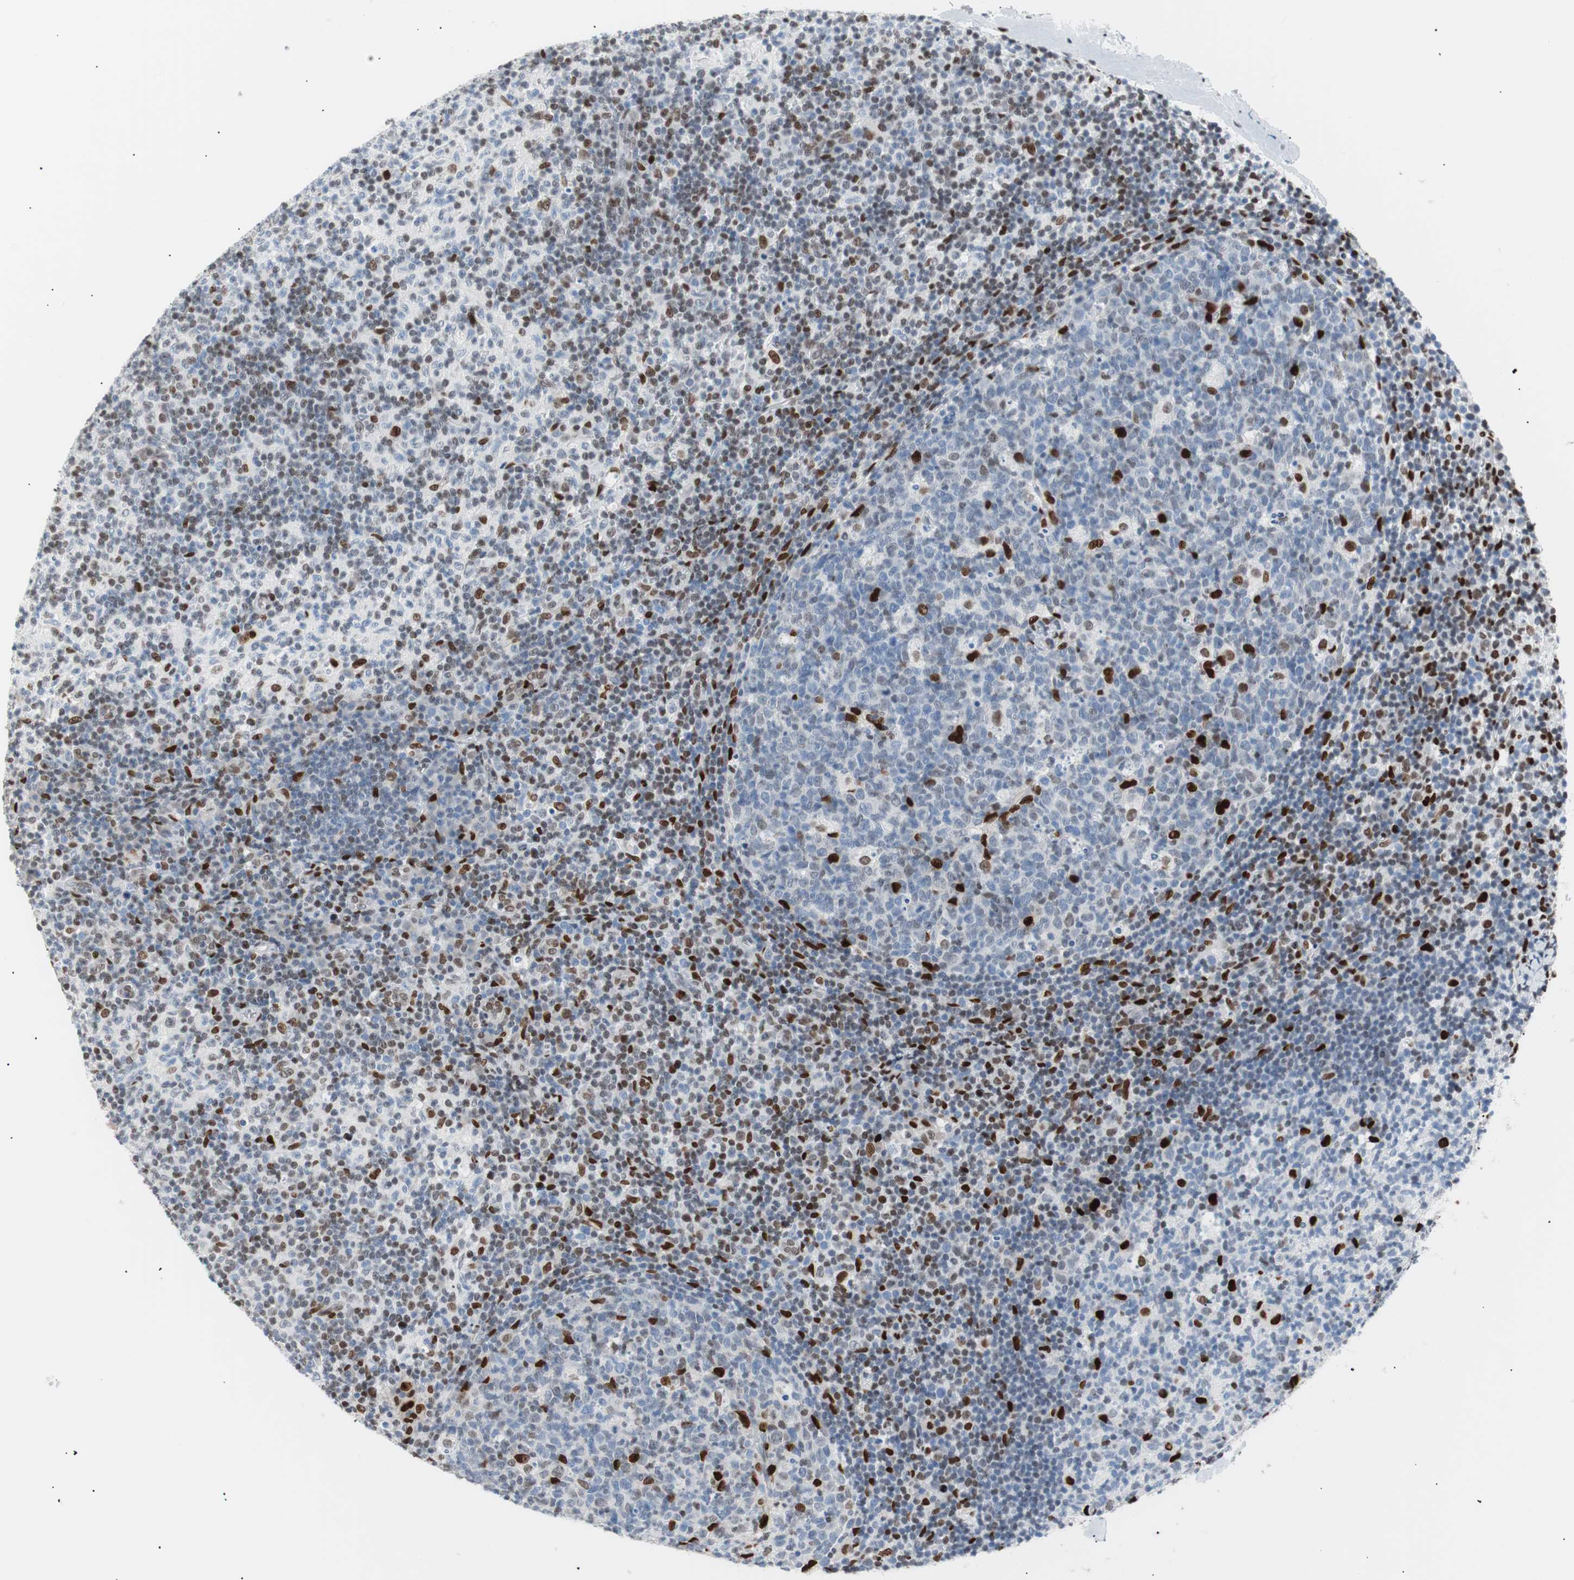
{"staining": {"intensity": "strong", "quantity": "<25%", "location": "nuclear"}, "tissue": "lymph node", "cell_type": "Germinal center cells", "image_type": "normal", "snomed": [{"axis": "morphology", "description": "Normal tissue, NOS"}, {"axis": "morphology", "description": "Inflammation, NOS"}, {"axis": "topography", "description": "Lymph node"}], "caption": "IHC (DAB (3,3'-diaminobenzidine)) staining of normal human lymph node shows strong nuclear protein expression in approximately <25% of germinal center cells.", "gene": "CEBPB", "patient": {"sex": "male", "age": 55}}